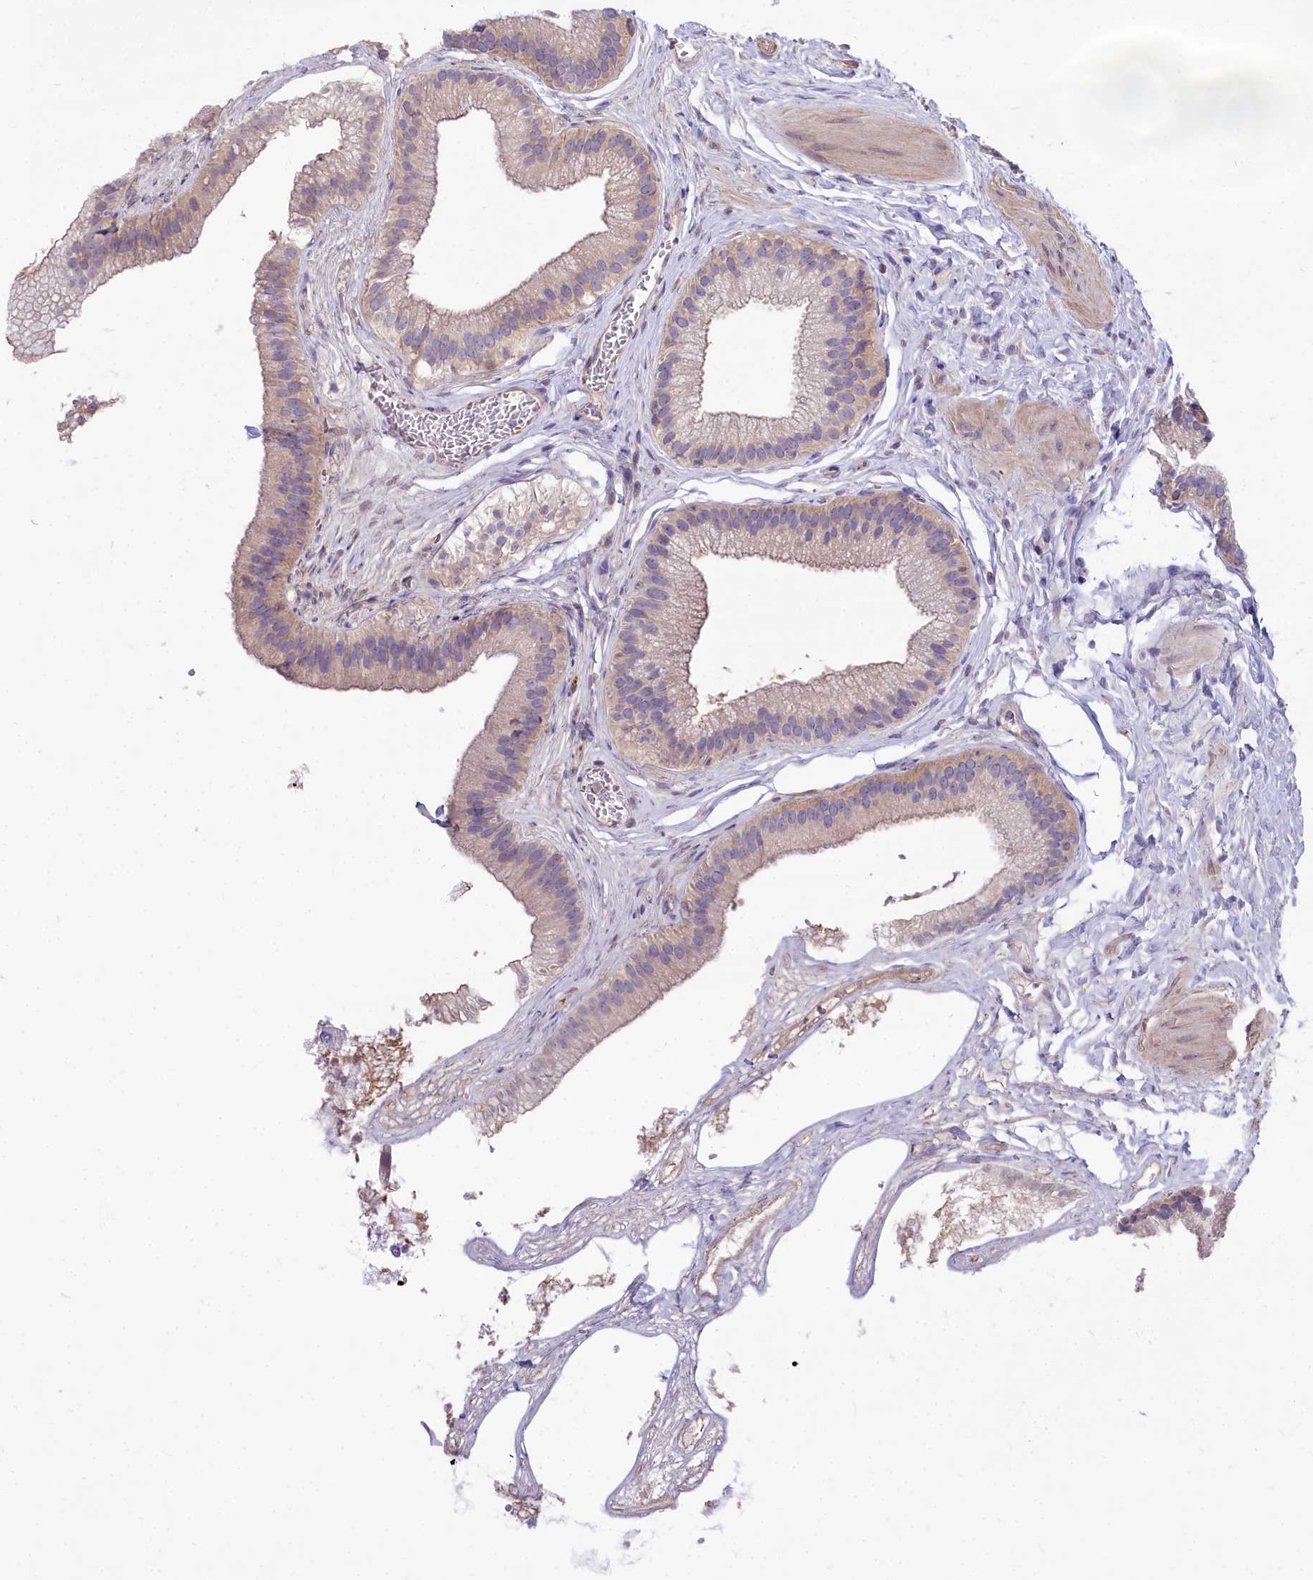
{"staining": {"intensity": "weak", "quantity": "25%-75%", "location": "cytoplasmic/membranous"}, "tissue": "gallbladder", "cell_type": "Glandular cells", "image_type": "normal", "snomed": [{"axis": "morphology", "description": "Normal tissue, NOS"}, {"axis": "topography", "description": "Gallbladder"}], "caption": "Glandular cells demonstrate low levels of weak cytoplasmic/membranous staining in approximately 25%-75% of cells in benign human gallbladder.", "gene": "HLA", "patient": {"sex": "female", "age": 54}}